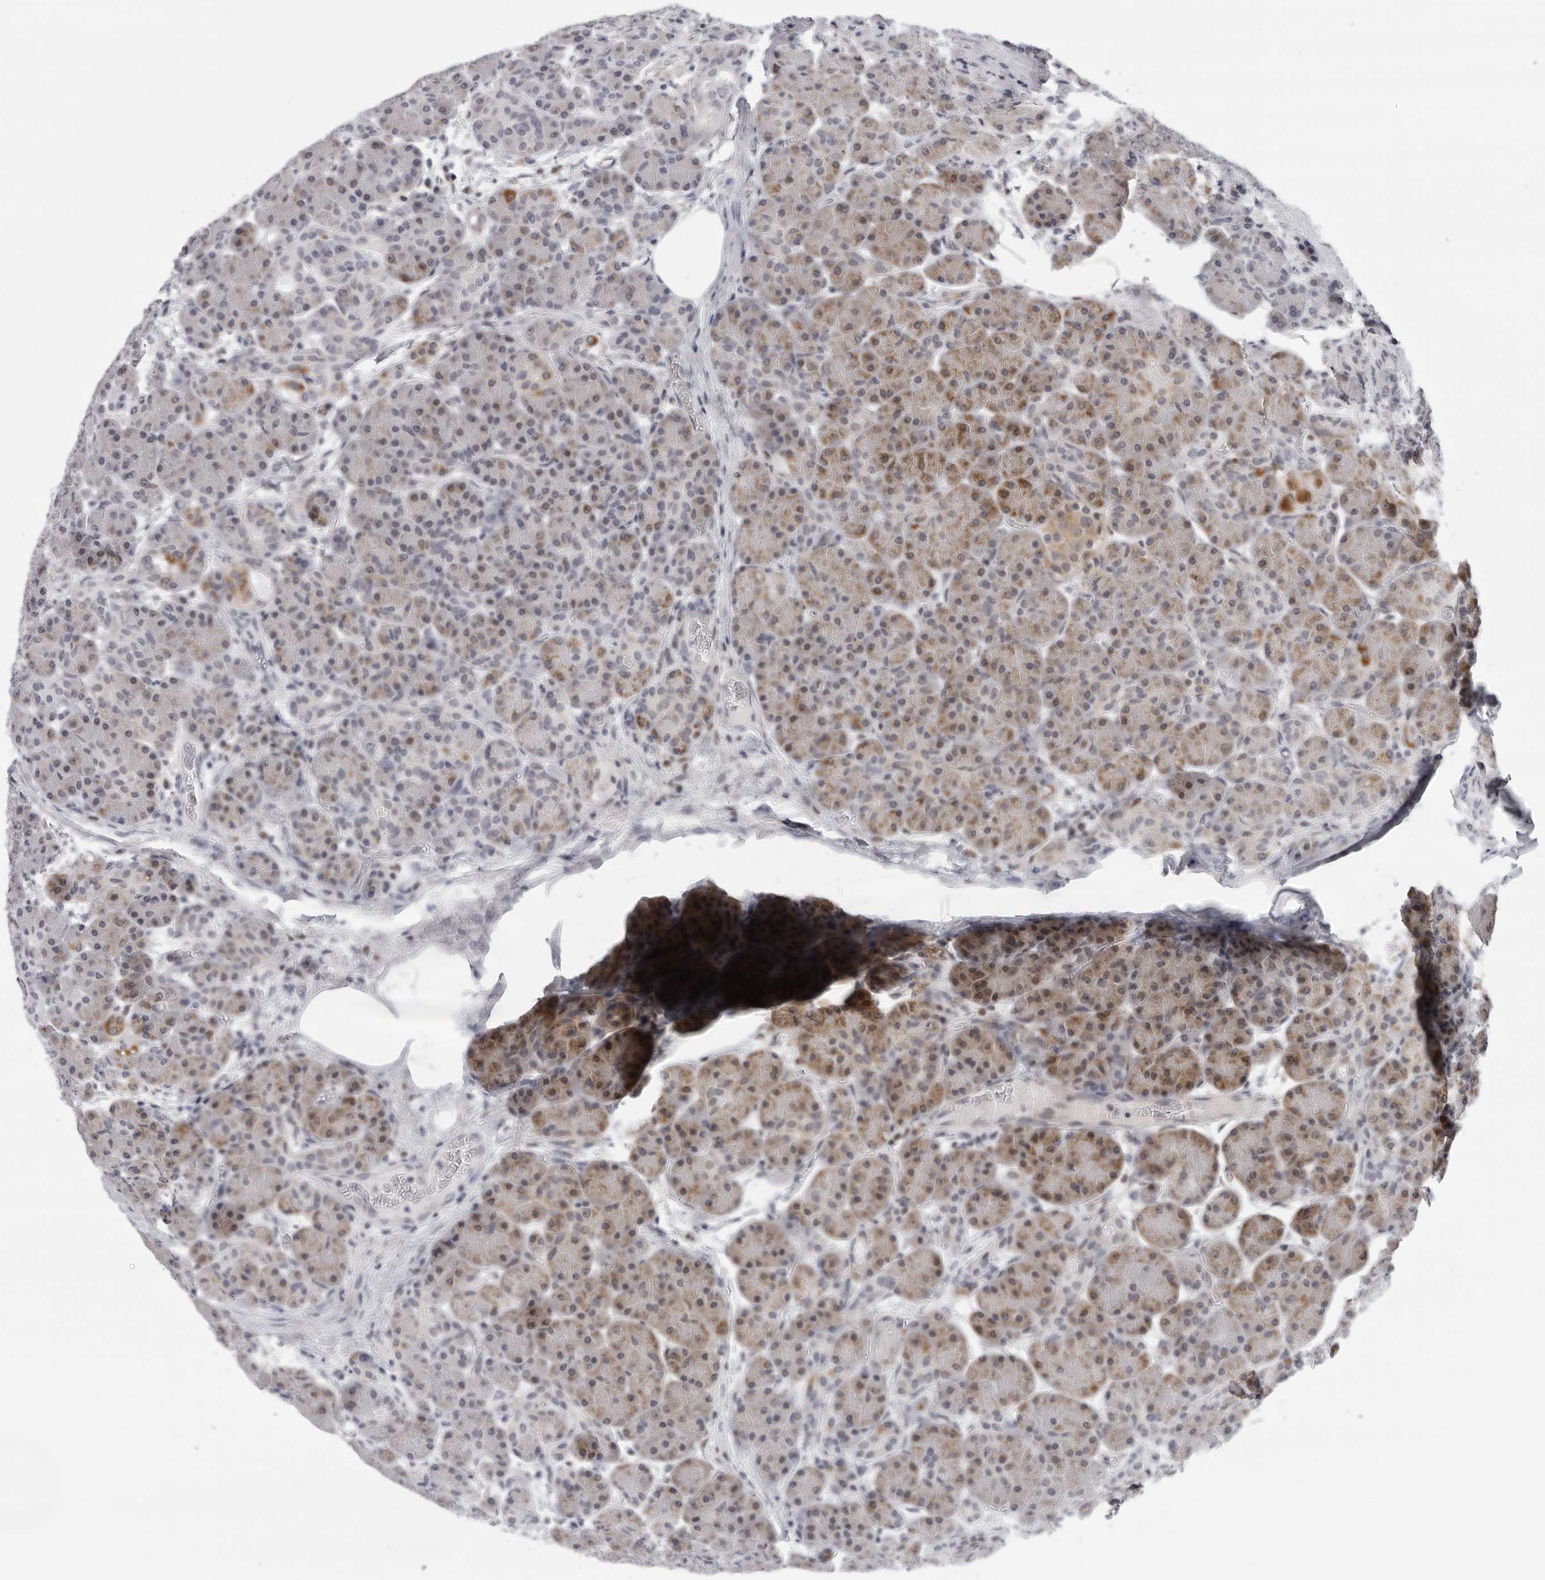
{"staining": {"intensity": "moderate", "quantity": "25%-75%", "location": "cytoplasmic/membranous"}, "tissue": "pancreas", "cell_type": "Exocrine glandular cells", "image_type": "normal", "snomed": [{"axis": "morphology", "description": "Normal tissue, NOS"}, {"axis": "topography", "description": "Pancreas"}], "caption": "This image exhibits immunohistochemistry staining of normal pancreas, with medium moderate cytoplasmic/membranous expression in approximately 25%-75% of exocrine glandular cells.", "gene": "CPT2", "patient": {"sex": "male", "age": 63}}